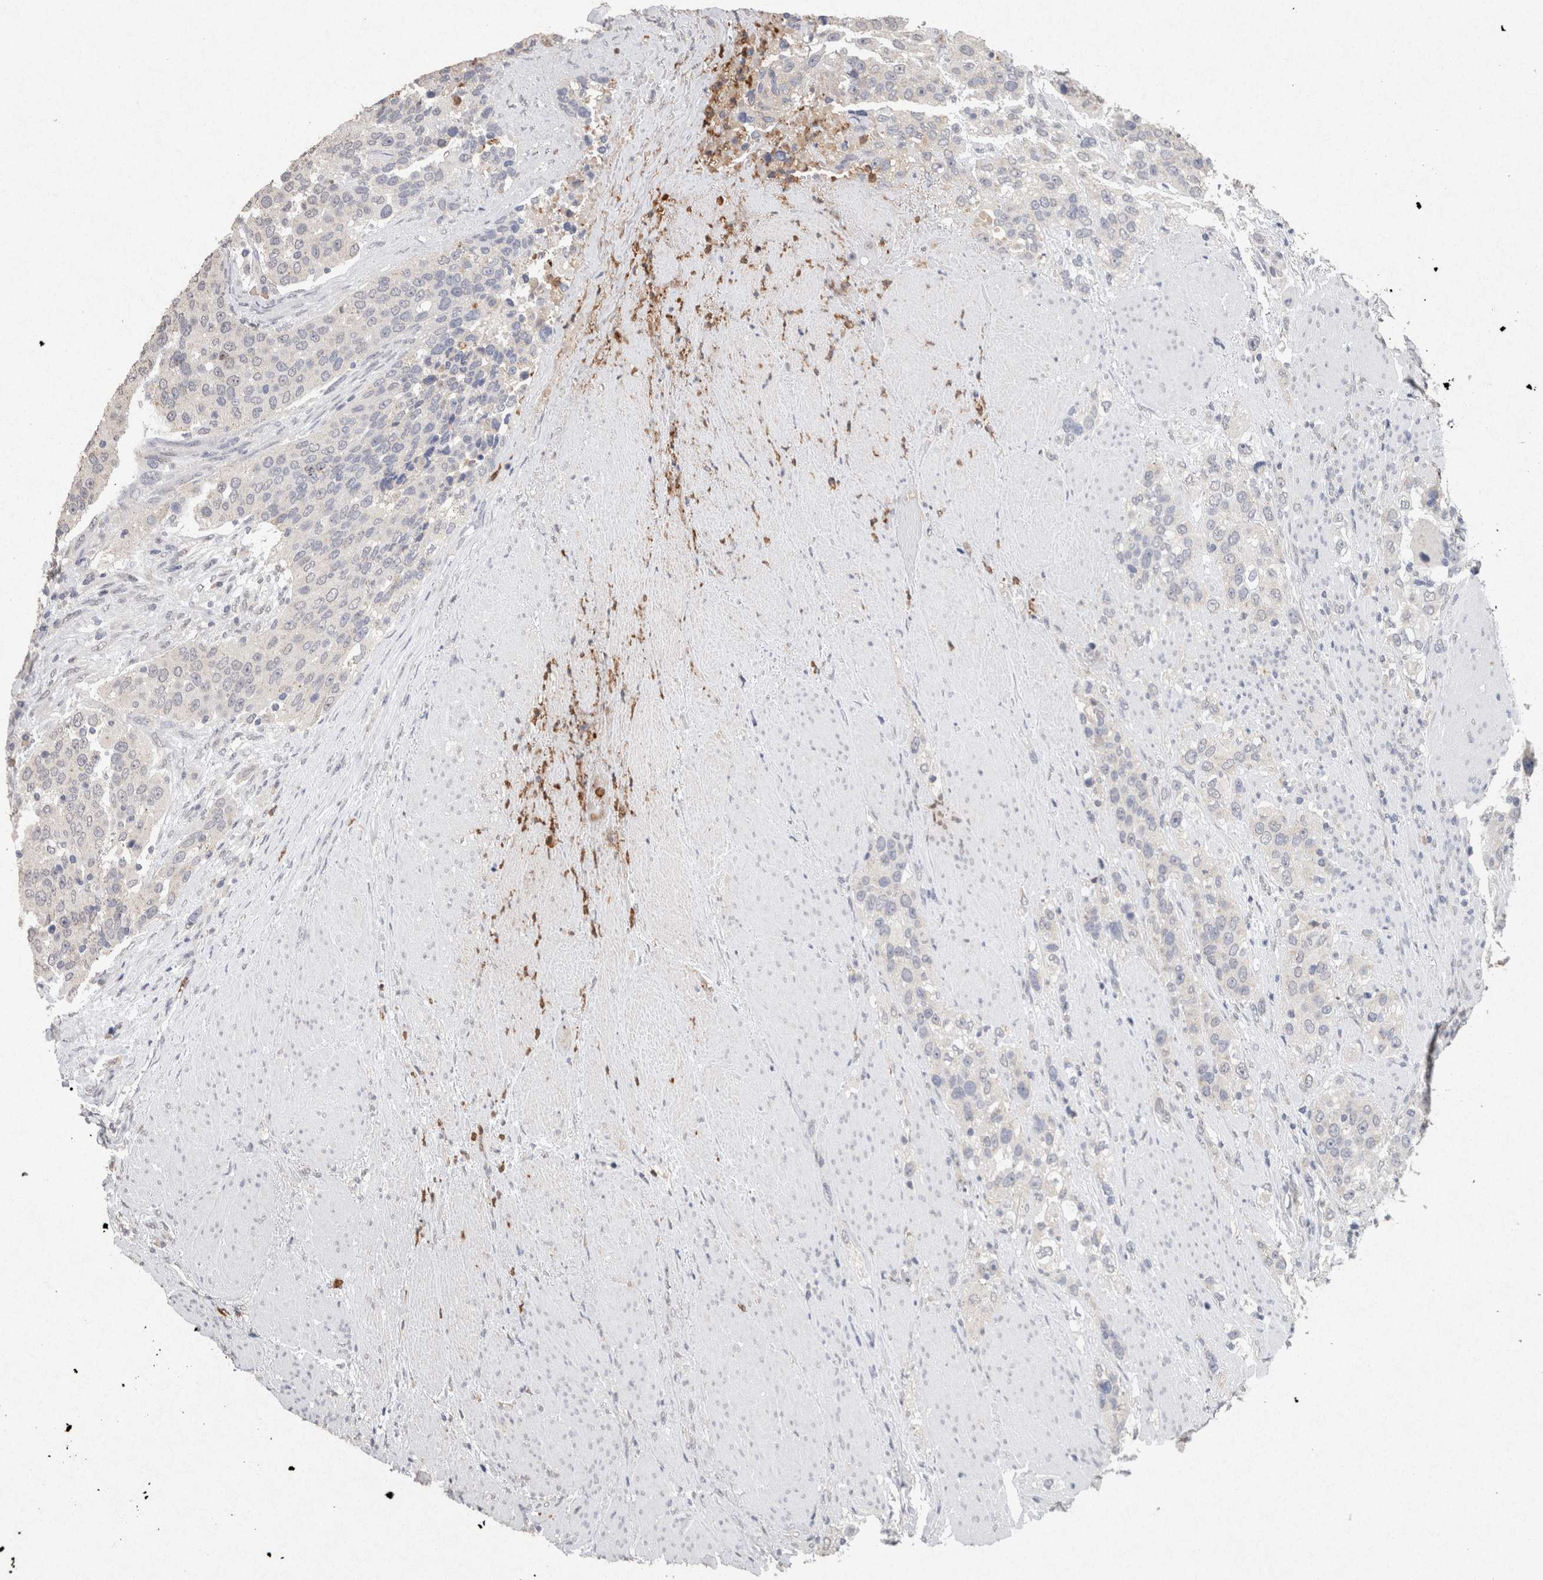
{"staining": {"intensity": "negative", "quantity": "none", "location": "none"}, "tissue": "urothelial cancer", "cell_type": "Tumor cells", "image_type": "cancer", "snomed": [{"axis": "morphology", "description": "Urothelial carcinoma, High grade"}, {"axis": "topography", "description": "Urinary bladder"}], "caption": "Immunohistochemistry of human urothelial cancer displays no expression in tumor cells.", "gene": "FABP7", "patient": {"sex": "female", "age": 80}}